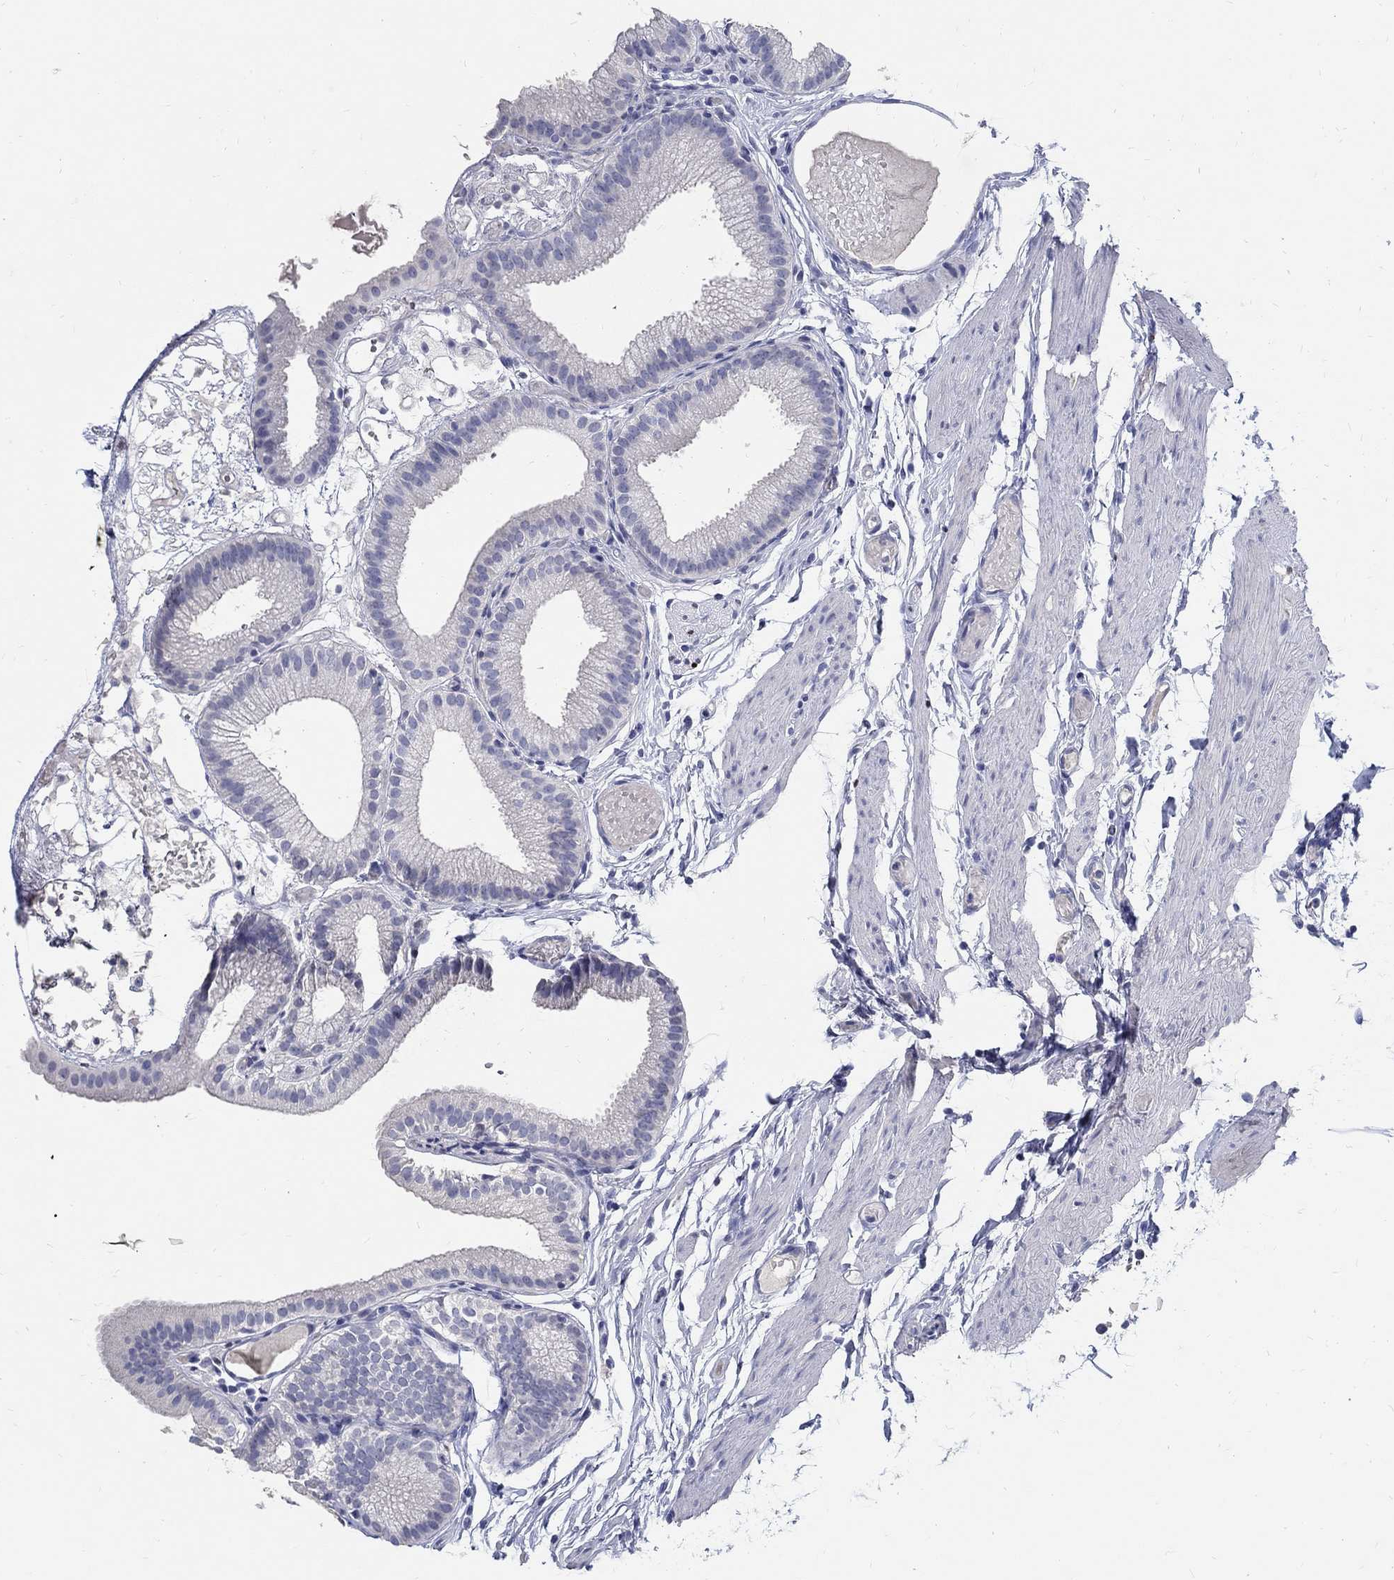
{"staining": {"intensity": "negative", "quantity": "none", "location": "none"}, "tissue": "gallbladder", "cell_type": "Glandular cells", "image_type": "normal", "snomed": [{"axis": "morphology", "description": "Normal tissue, NOS"}, {"axis": "topography", "description": "Gallbladder"}], "caption": "Protein analysis of normal gallbladder shows no significant staining in glandular cells. (DAB immunohistochemistry visualized using brightfield microscopy, high magnification).", "gene": "SOX2", "patient": {"sex": "female", "age": 45}}